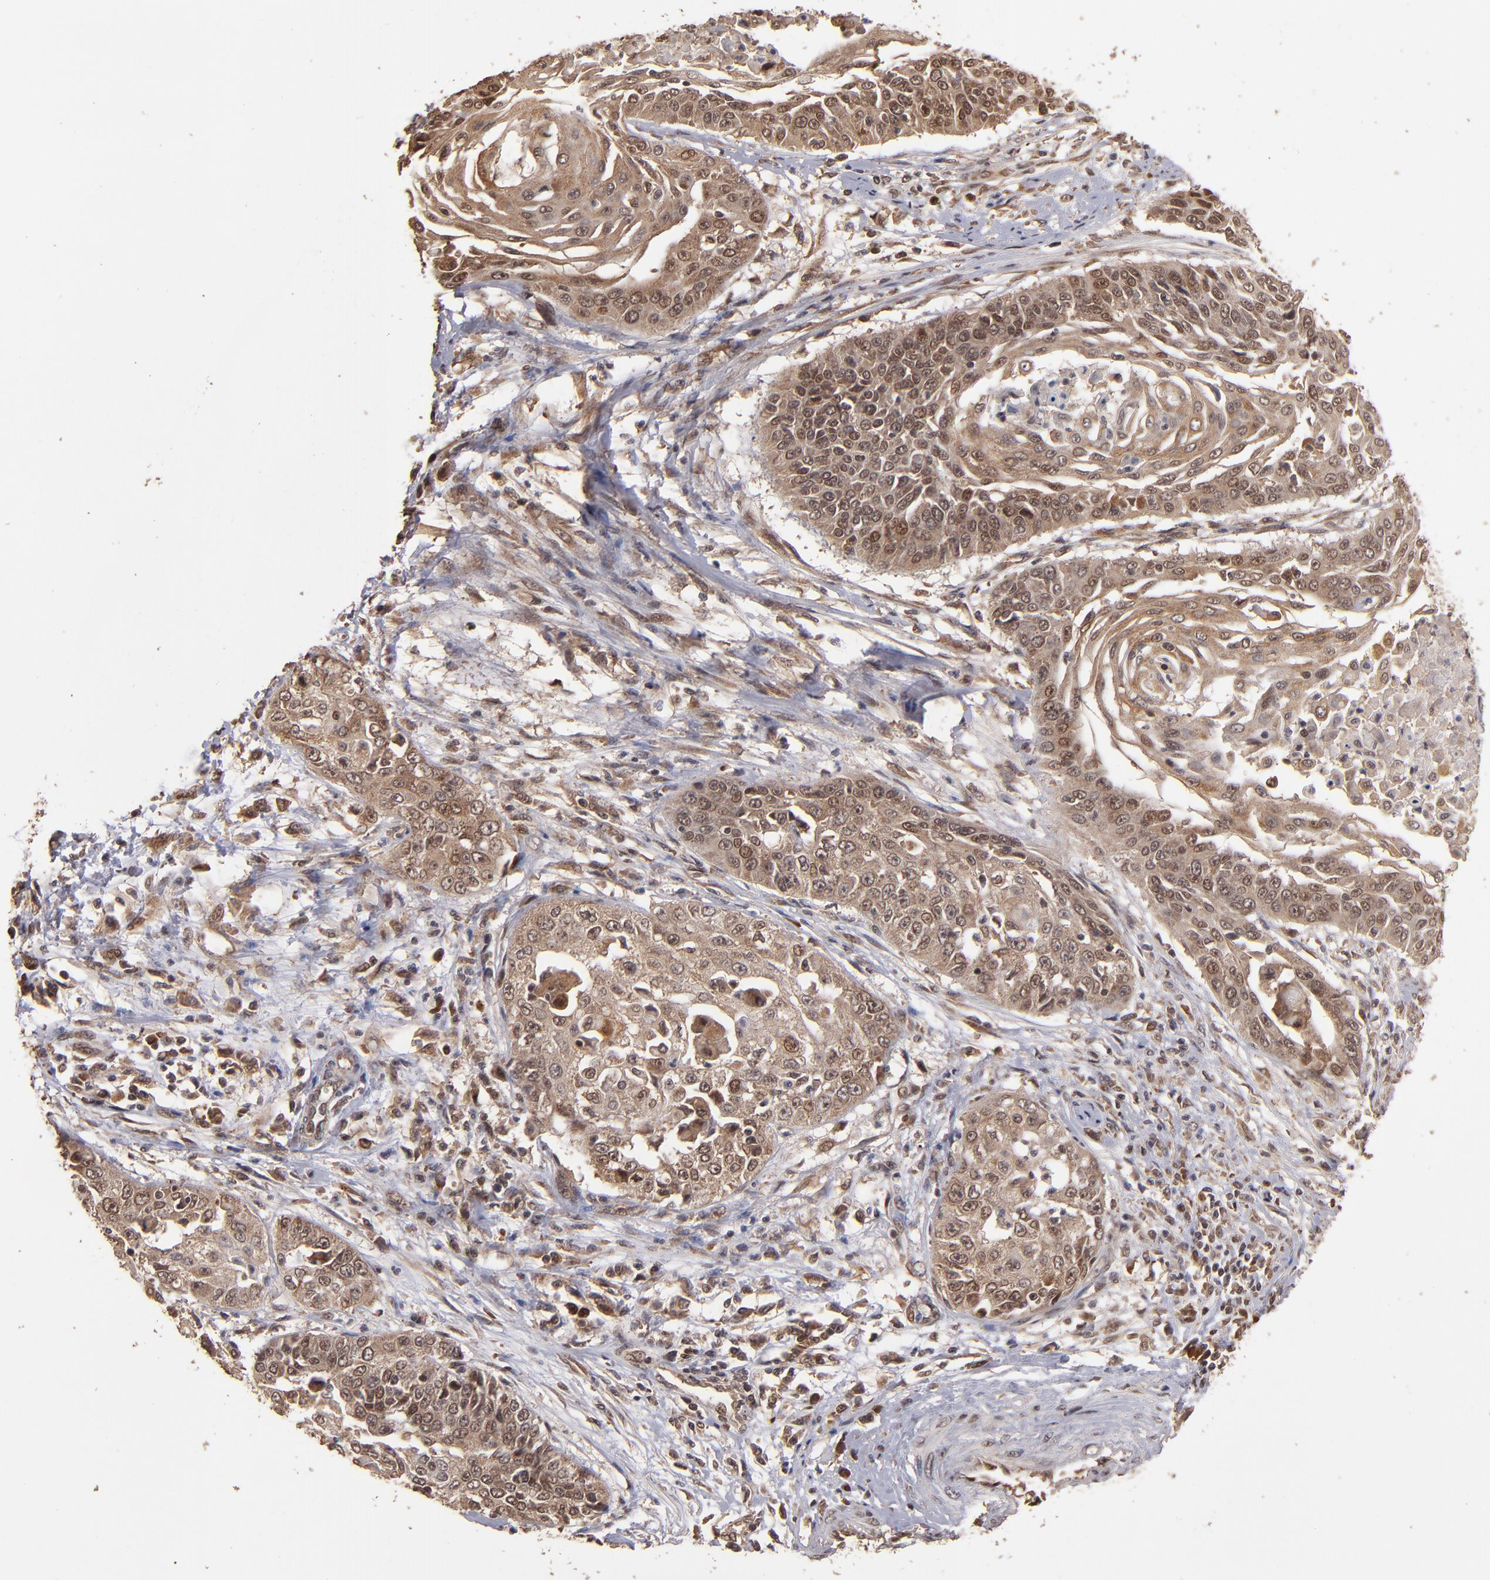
{"staining": {"intensity": "moderate", "quantity": ">75%", "location": "cytoplasmic/membranous"}, "tissue": "cervical cancer", "cell_type": "Tumor cells", "image_type": "cancer", "snomed": [{"axis": "morphology", "description": "Squamous cell carcinoma, NOS"}, {"axis": "topography", "description": "Cervix"}], "caption": "This photomicrograph demonstrates cervical squamous cell carcinoma stained with immunohistochemistry to label a protein in brown. The cytoplasmic/membranous of tumor cells show moderate positivity for the protein. Nuclei are counter-stained blue.", "gene": "NFE2L2", "patient": {"sex": "female", "age": 64}}